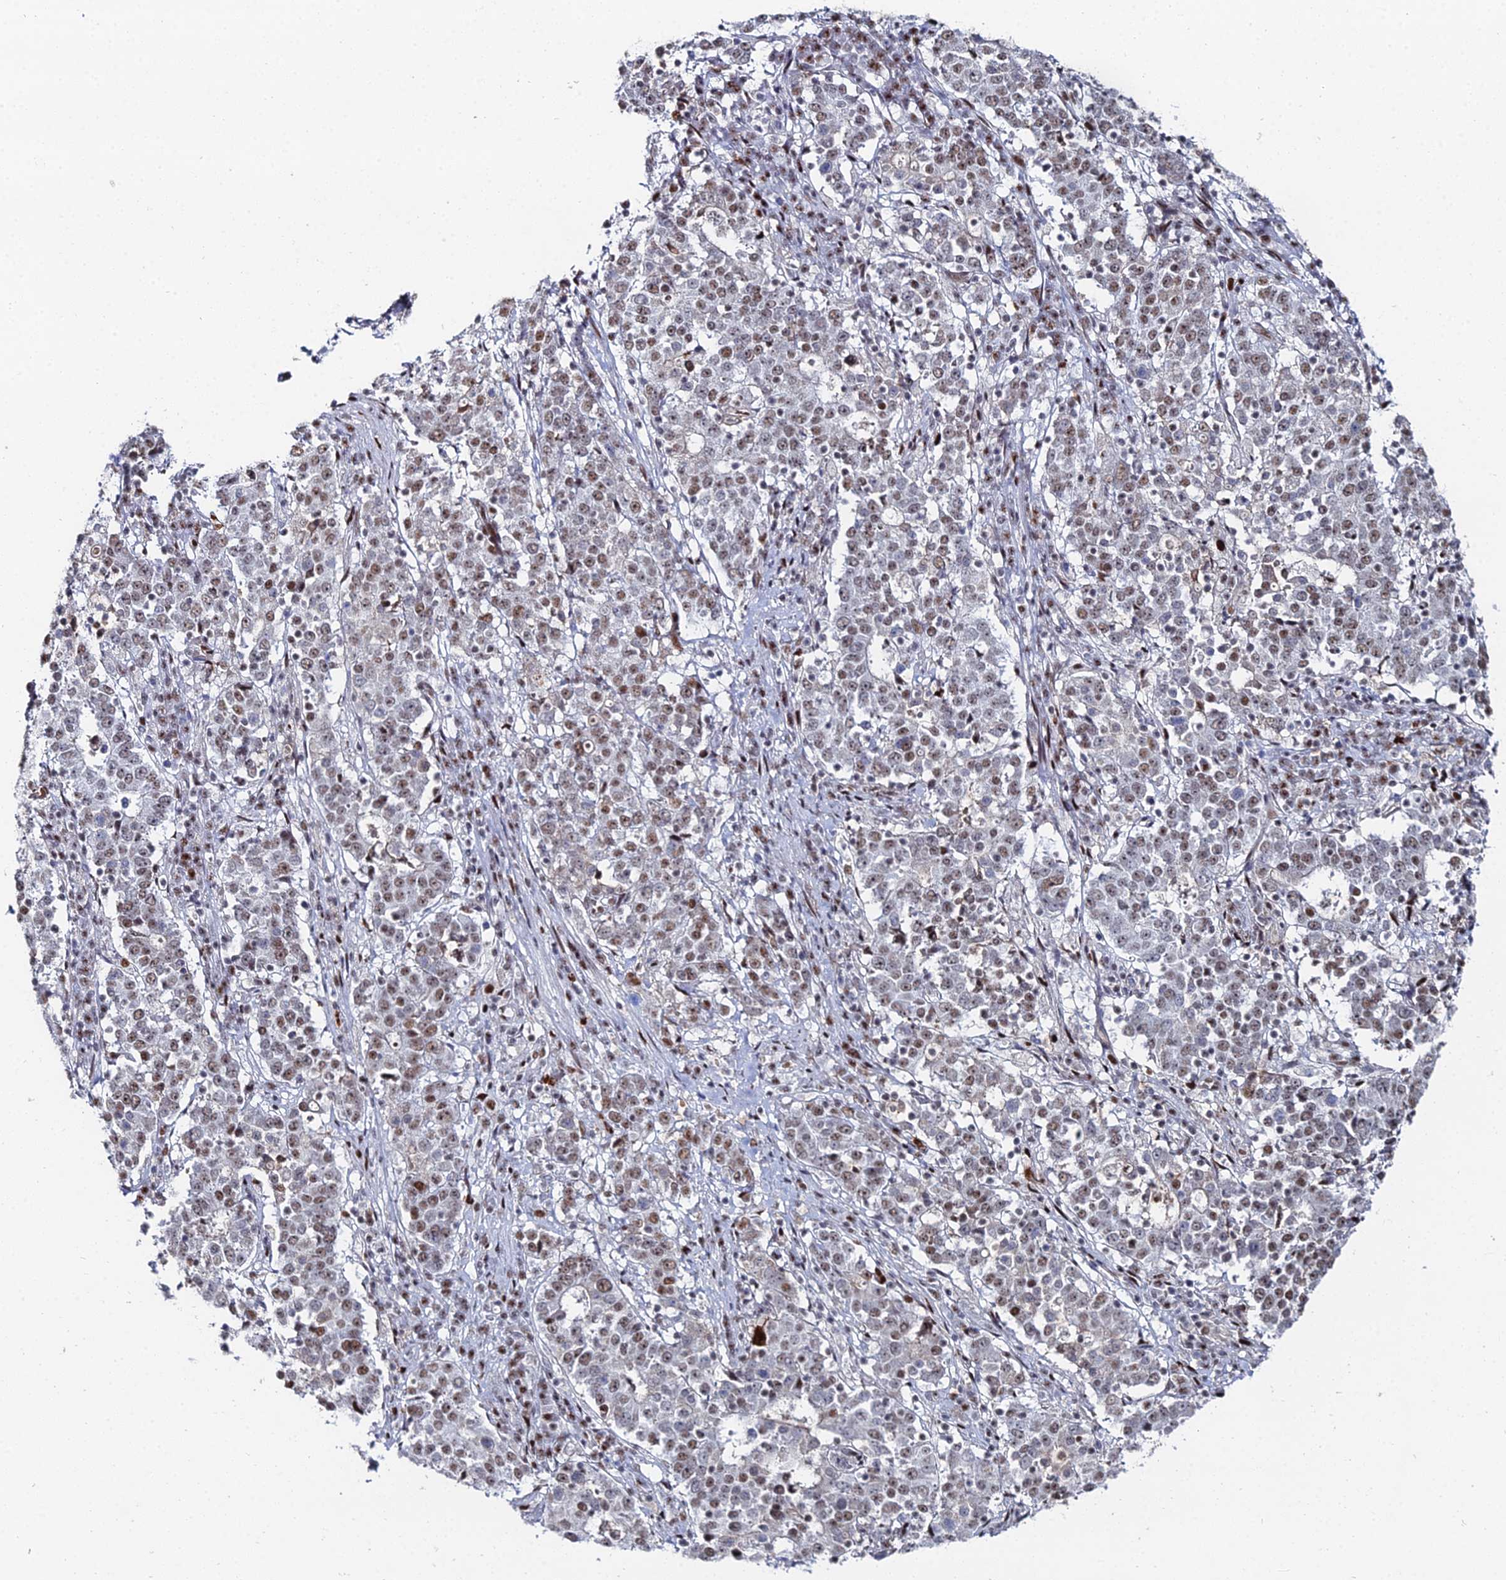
{"staining": {"intensity": "moderate", "quantity": ">75%", "location": "nuclear"}, "tissue": "stomach cancer", "cell_type": "Tumor cells", "image_type": "cancer", "snomed": [{"axis": "morphology", "description": "Adenocarcinoma, NOS"}, {"axis": "topography", "description": "Stomach"}], "caption": "This is an image of immunohistochemistry (IHC) staining of stomach adenocarcinoma, which shows moderate expression in the nuclear of tumor cells.", "gene": "GSC2", "patient": {"sex": "male", "age": 59}}